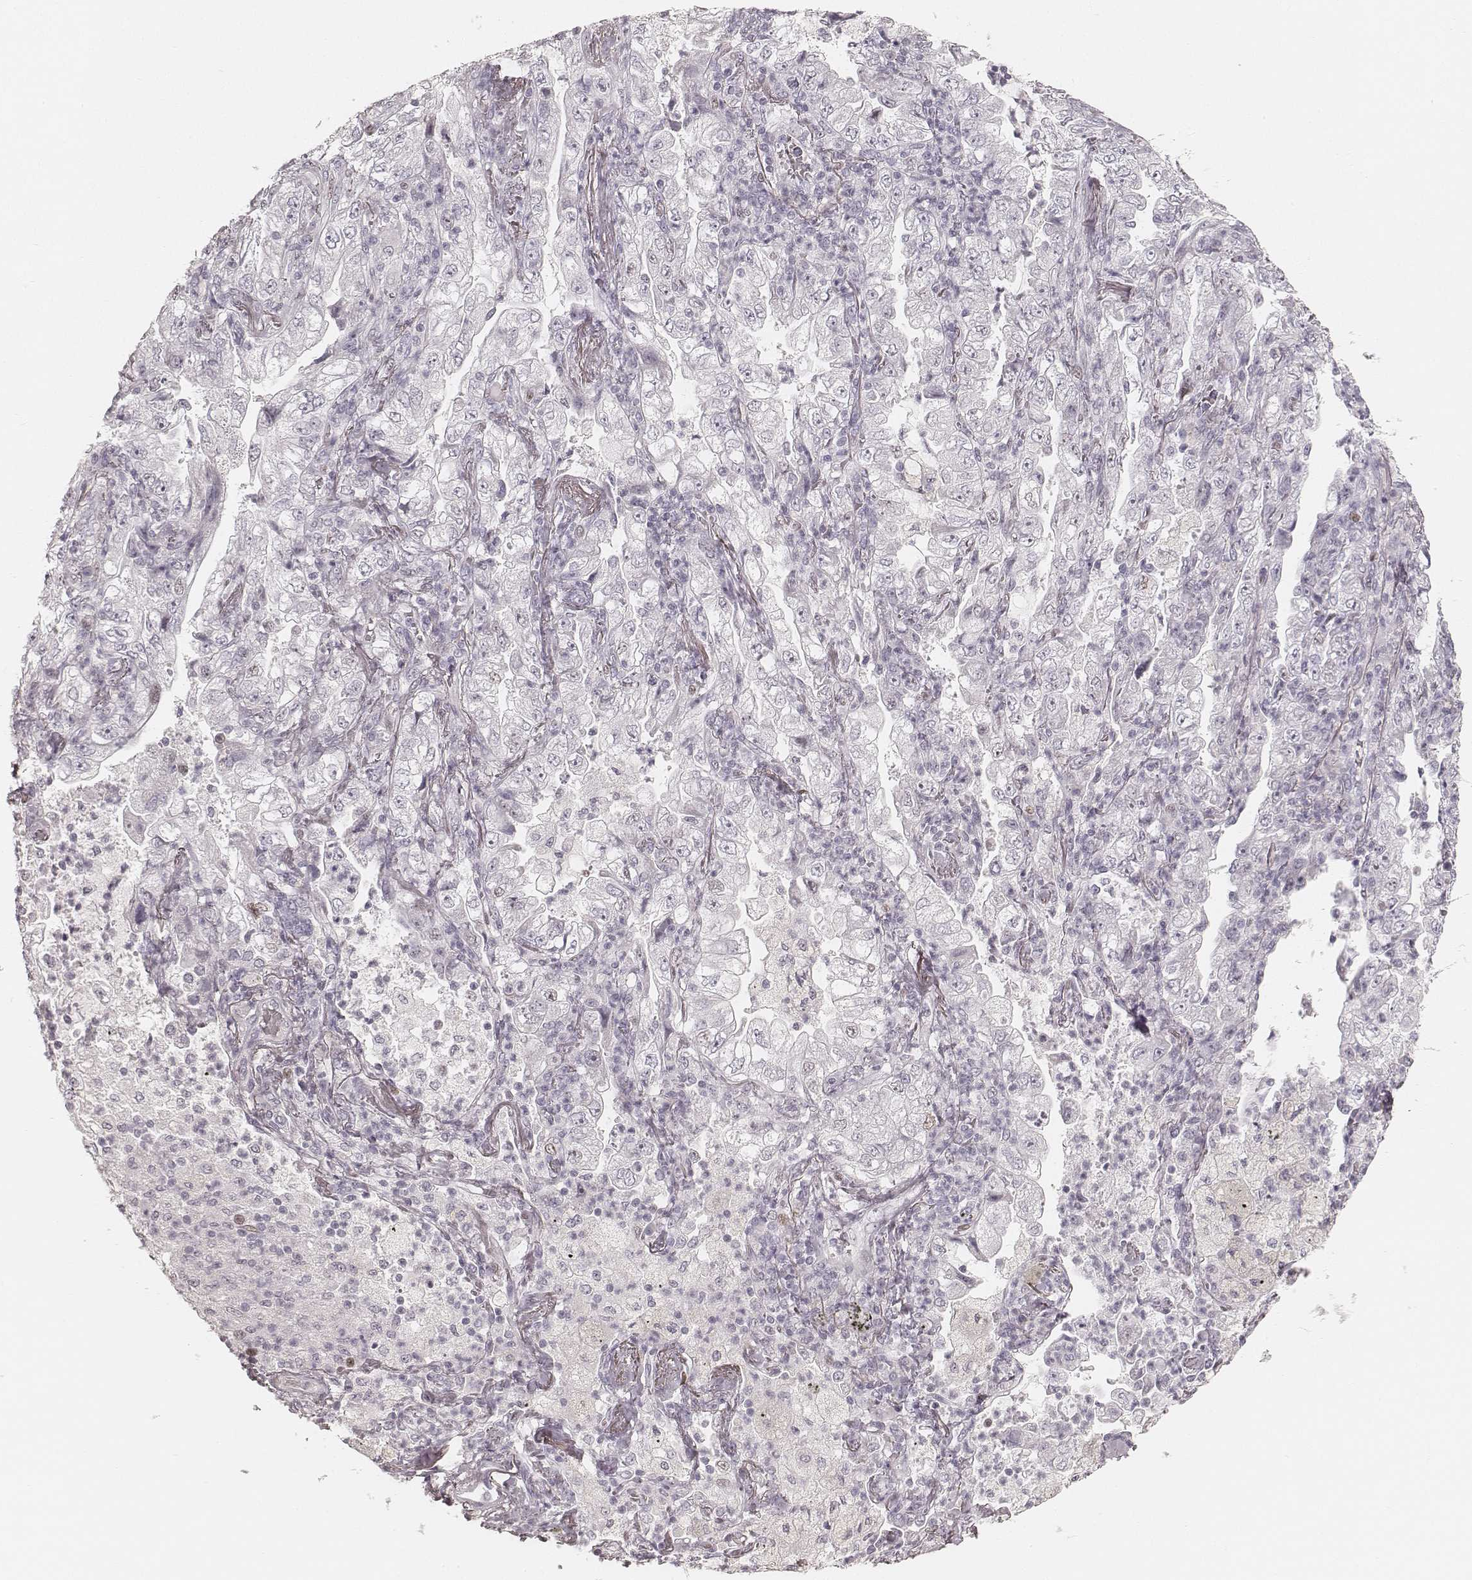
{"staining": {"intensity": "negative", "quantity": "none", "location": "none"}, "tissue": "lung cancer", "cell_type": "Tumor cells", "image_type": "cancer", "snomed": [{"axis": "morphology", "description": "Adenocarcinoma, NOS"}, {"axis": "topography", "description": "Lung"}], "caption": "There is no significant positivity in tumor cells of lung adenocarcinoma. (DAB (3,3'-diaminobenzidine) immunohistochemistry visualized using brightfield microscopy, high magnification).", "gene": "TEX37", "patient": {"sex": "female", "age": 73}}